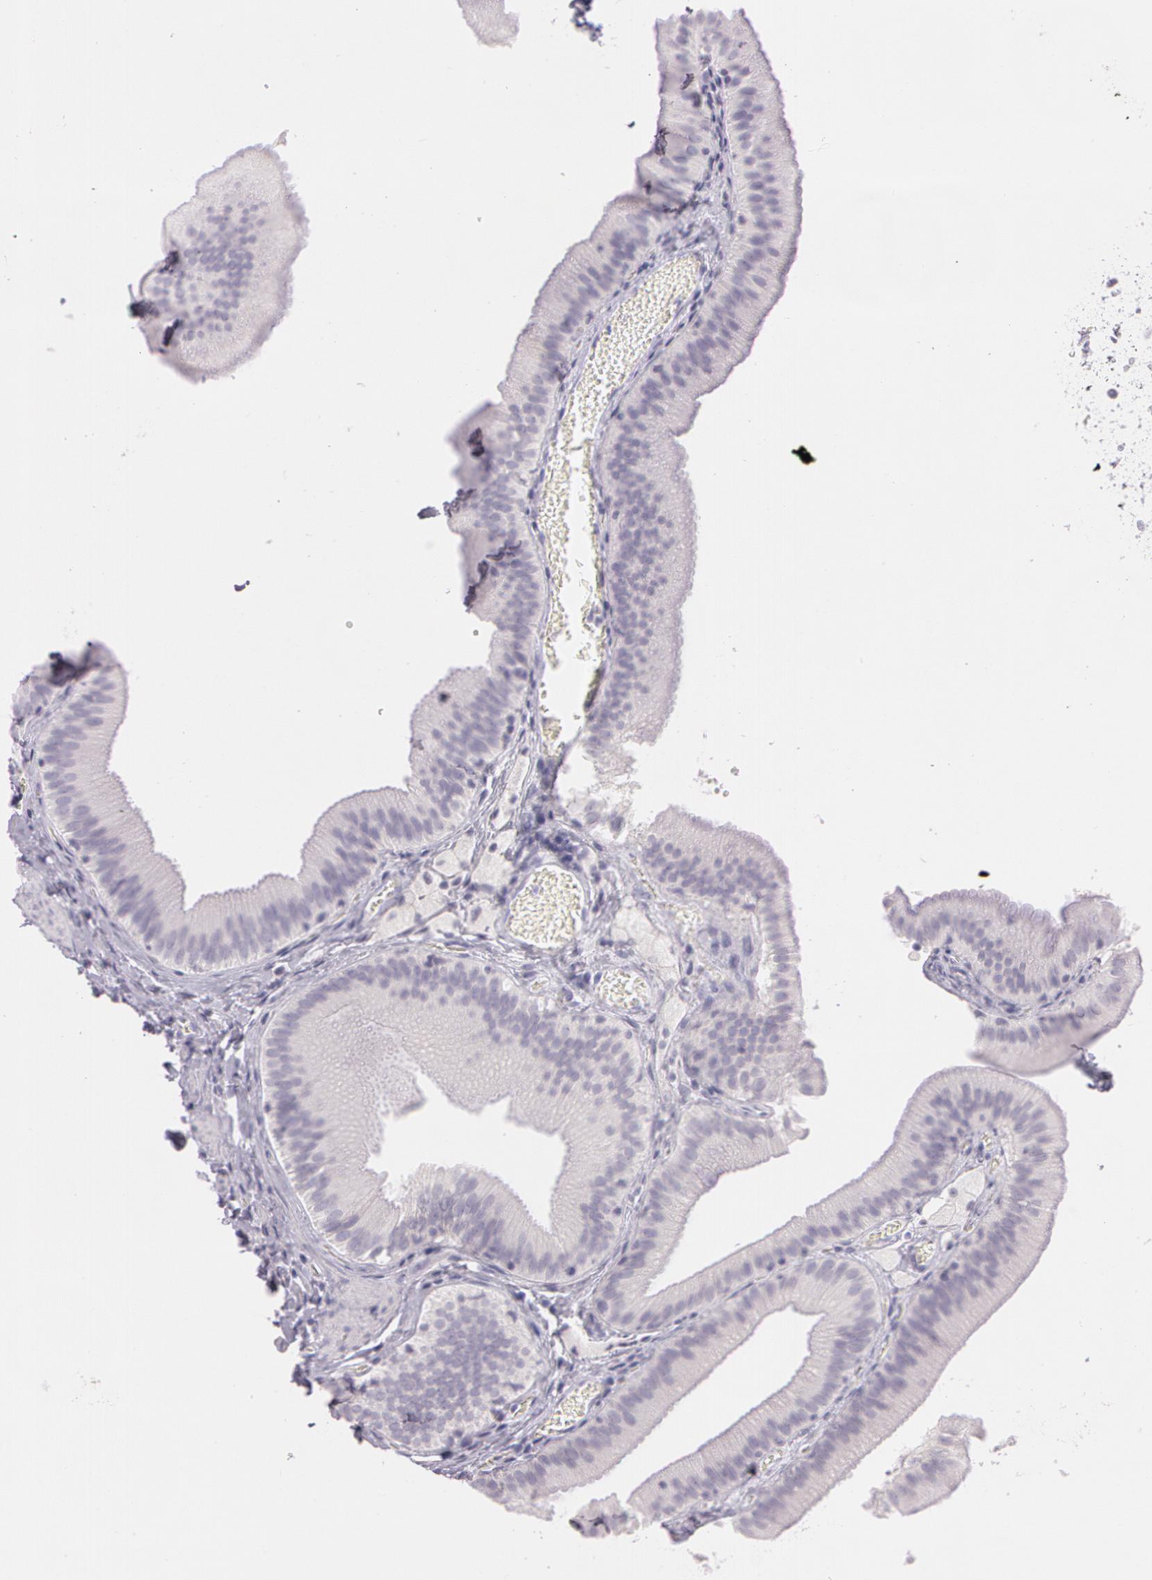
{"staining": {"intensity": "negative", "quantity": "none", "location": "none"}, "tissue": "gallbladder", "cell_type": "Glandular cells", "image_type": "normal", "snomed": [{"axis": "morphology", "description": "Normal tissue, NOS"}, {"axis": "topography", "description": "Gallbladder"}], "caption": "The immunohistochemistry (IHC) photomicrograph has no significant positivity in glandular cells of gallbladder.", "gene": "OTC", "patient": {"sex": "female", "age": 24}}